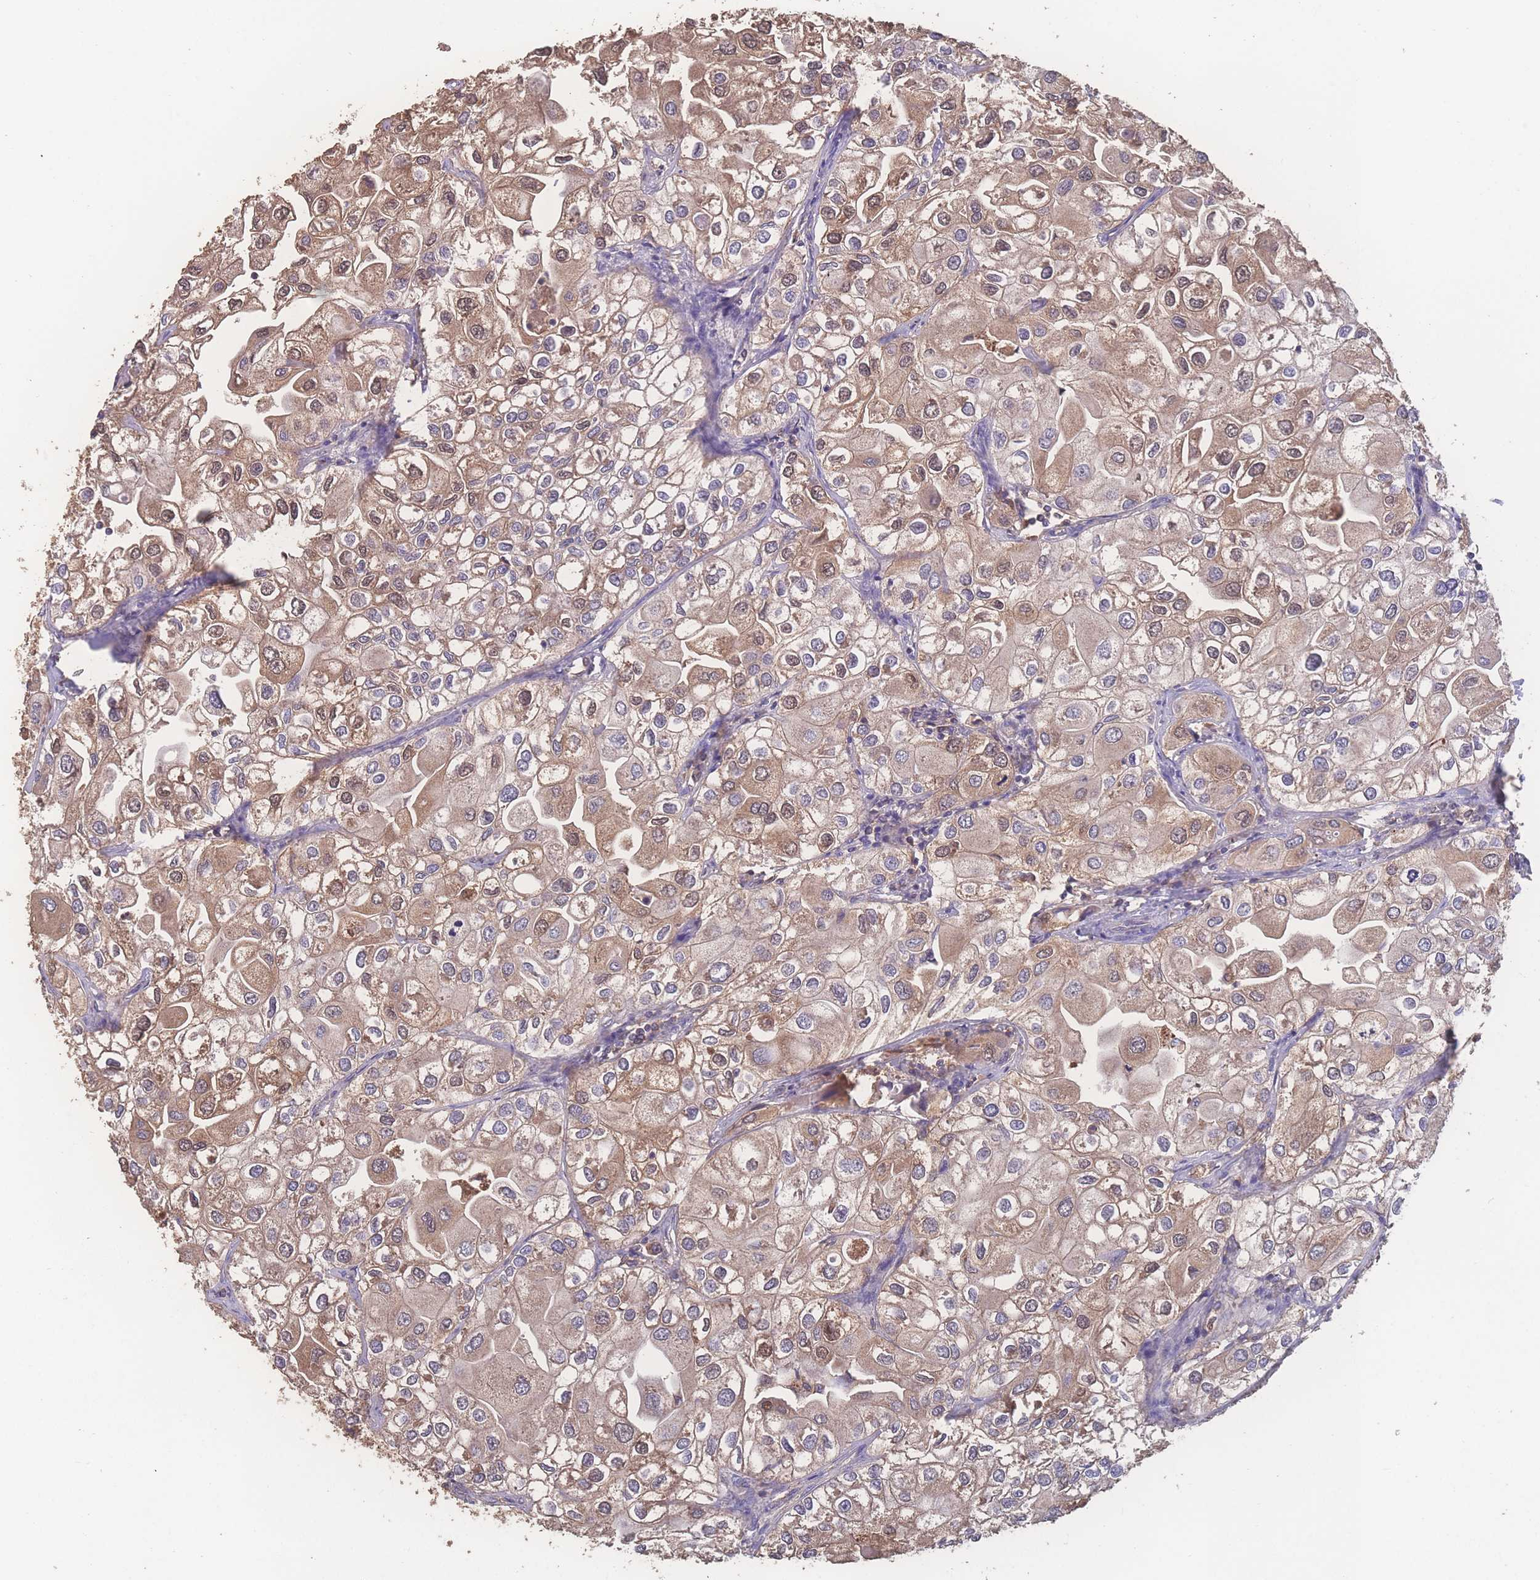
{"staining": {"intensity": "moderate", "quantity": "25%-75%", "location": "cytoplasmic/membranous,nuclear"}, "tissue": "urothelial cancer", "cell_type": "Tumor cells", "image_type": "cancer", "snomed": [{"axis": "morphology", "description": "Urothelial carcinoma, High grade"}, {"axis": "topography", "description": "Urinary bladder"}], "caption": "Urothelial cancer stained with DAB immunohistochemistry (IHC) reveals medium levels of moderate cytoplasmic/membranous and nuclear positivity in about 25%-75% of tumor cells. Immunohistochemistry stains the protein in brown and the nuclei are stained blue.", "gene": "ATXN10", "patient": {"sex": "male", "age": 64}}